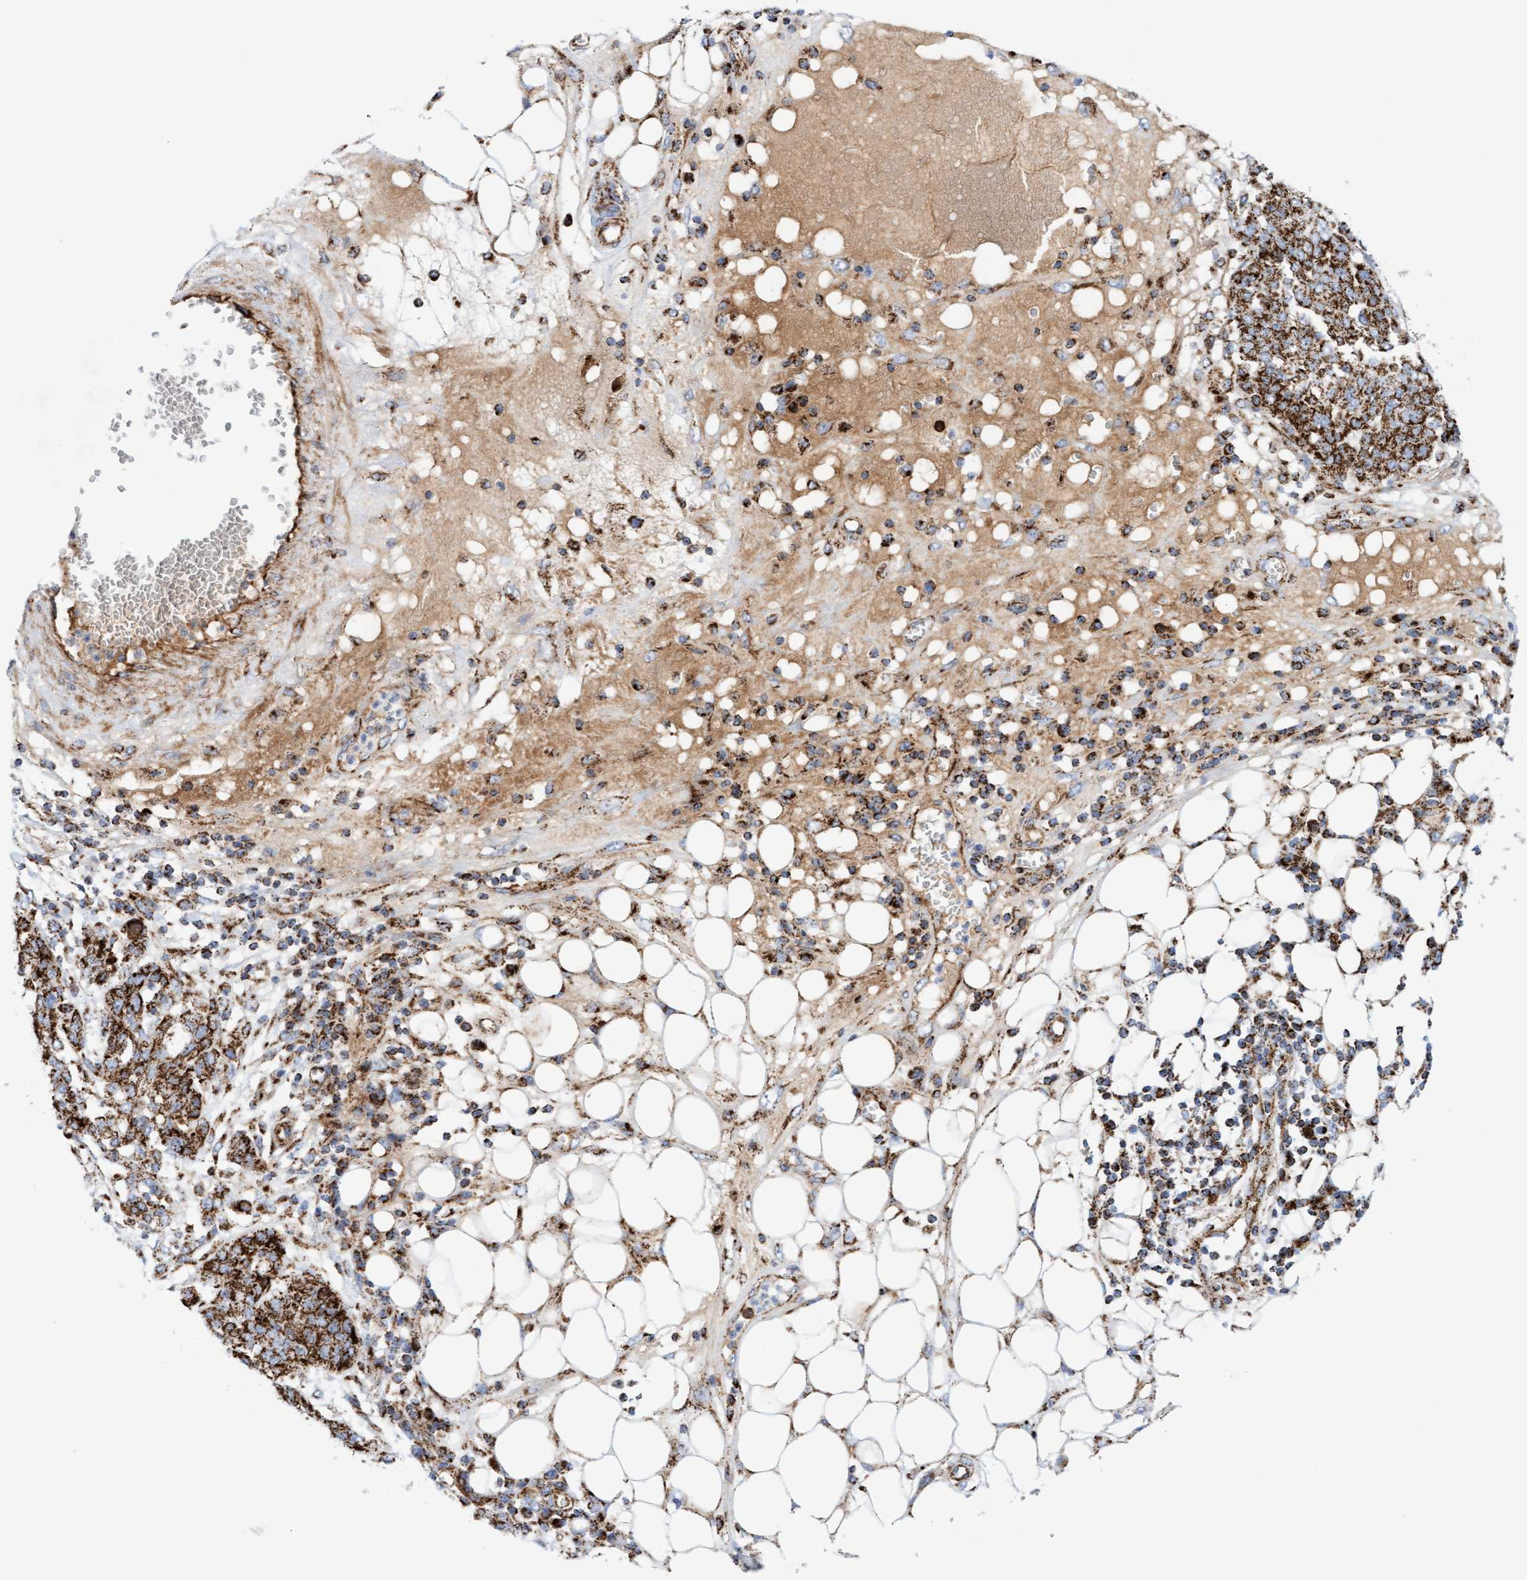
{"staining": {"intensity": "strong", "quantity": ">75%", "location": "cytoplasmic/membranous"}, "tissue": "ovarian cancer", "cell_type": "Tumor cells", "image_type": "cancer", "snomed": [{"axis": "morphology", "description": "Cystadenocarcinoma, serous, NOS"}, {"axis": "topography", "description": "Soft tissue"}, {"axis": "topography", "description": "Ovary"}], "caption": "Immunohistochemical staining of human ovarian cancer shows strong cytoplasmic/membranous protein staining in about >75% of tumor cells. (brown staining indicates protein expression, while blue staining denotes nuclei).", "gene": "GGTA1", "patient": {"sex": "female", "age": 57}}